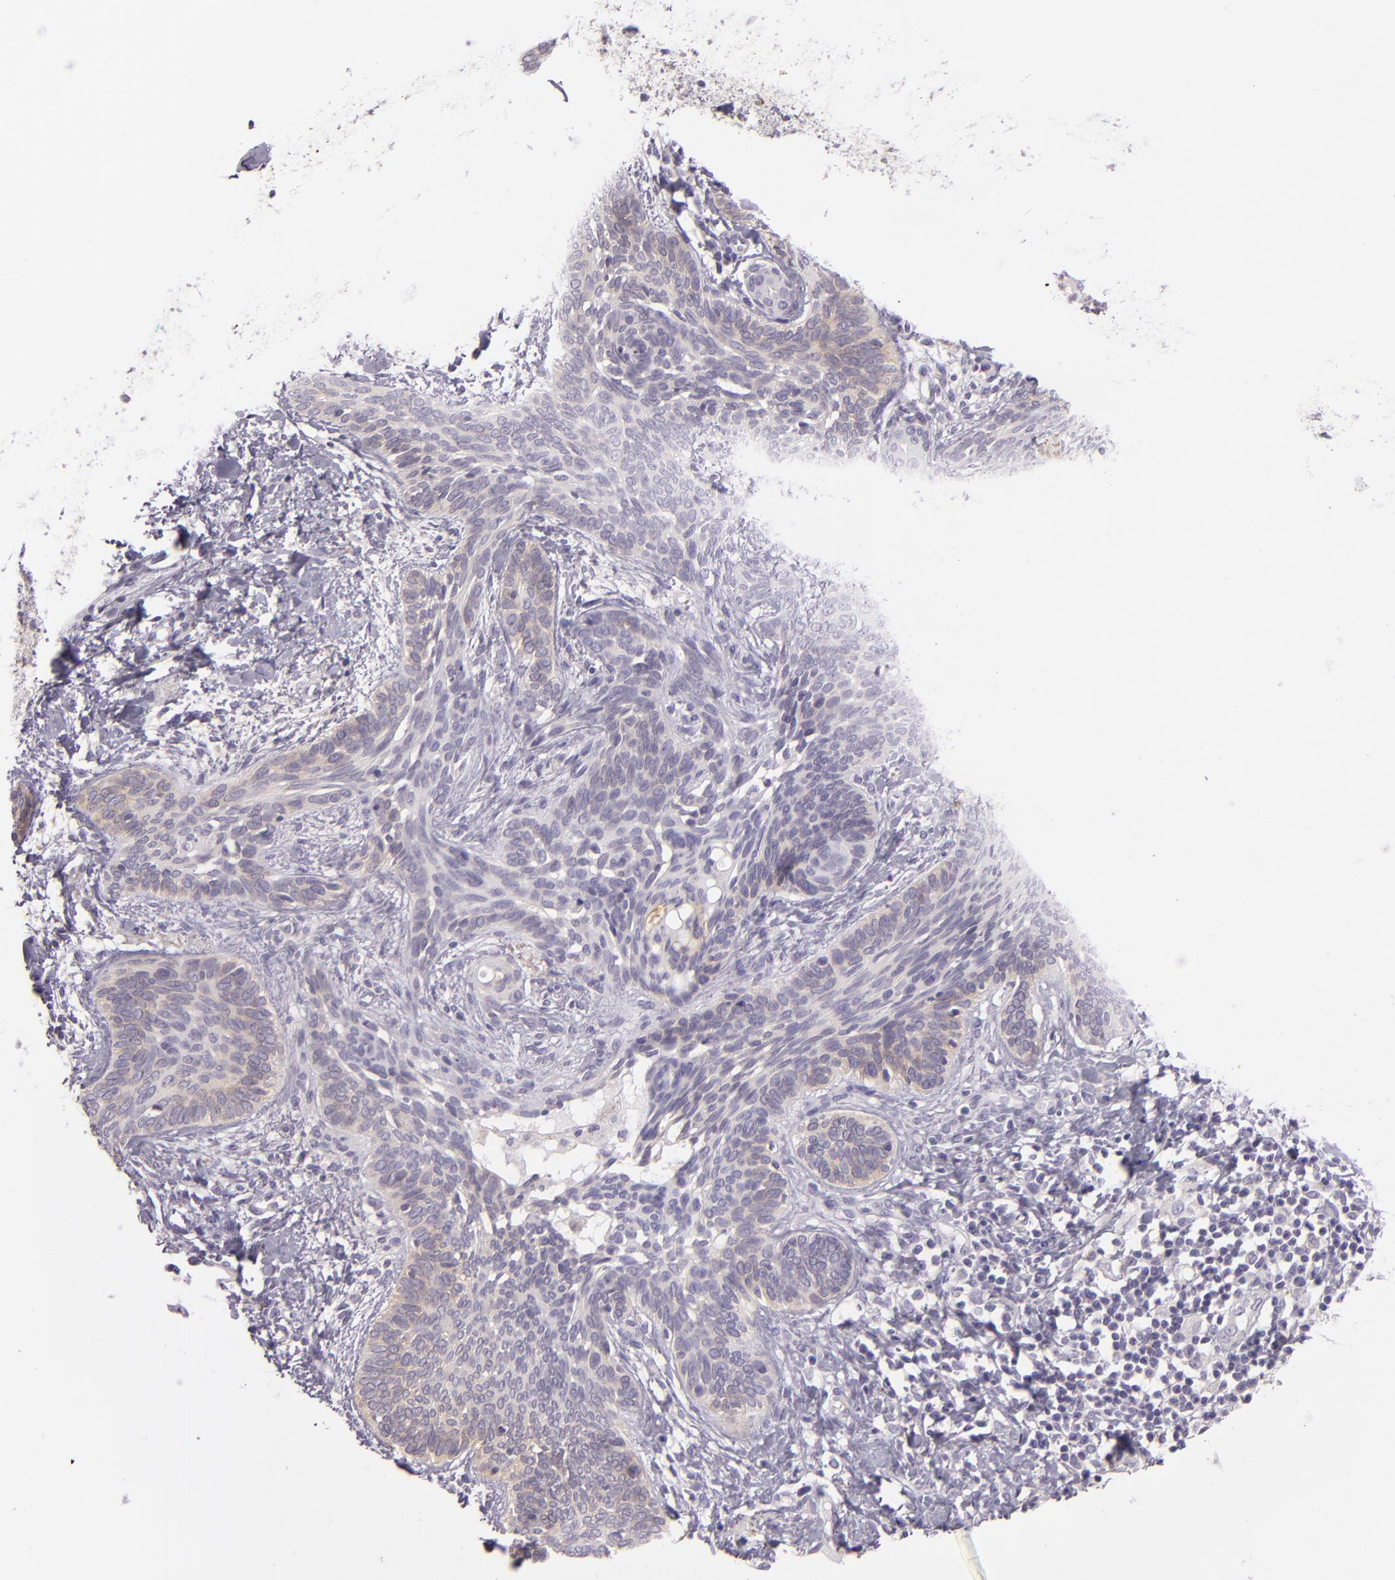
{"staining": {"intensity": "negative", "quantity": "none", "location": "none"}, "tissue": "skin cancer", "cell_type": "Tumor cells", "image_type": "cancer", "snomed": [{"axis": "morphology", "description": "Basal cell carcinoma"}, {"axis": "topography", "description": "Skin"}], "caption": "The IHC histopathology image has no significant positivity in tumor cells of skin cancer tissue. Brightfield microscopy of IHC stained with DAB (brown) and hematoxylin (blue), captured at high magnification.", "gene": "ZC3H7B", "patient": {"sex": "female", "age": 81}}